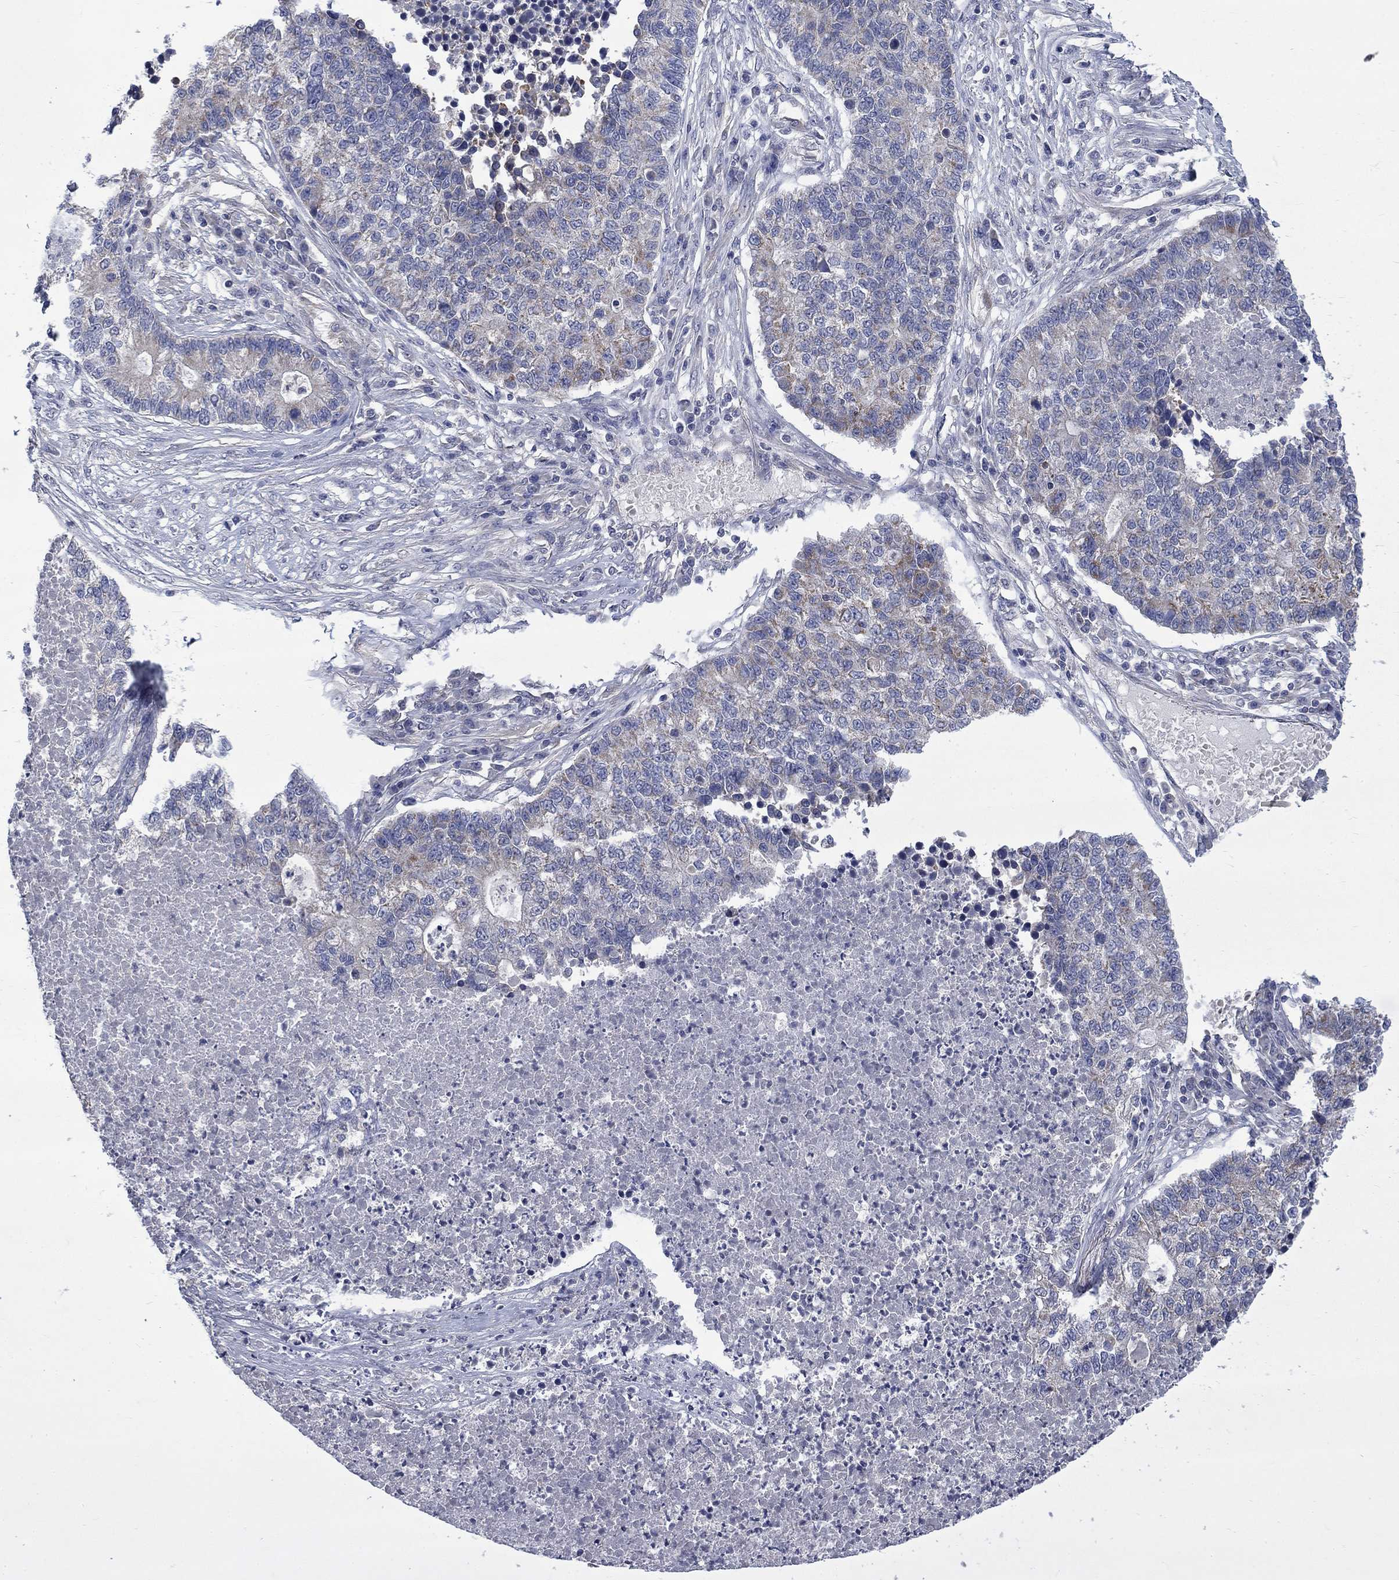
{"staining": {"intensity": "moderate", "quantity": "<25%", "location": "cytoplasmic/membranous"}, "tissue": "lung cancer", "cell_type": "Tumor cells", "image_type": "cancer", "snomed": [{"axis": "morphology", "description": "Adenocarcinoma, NOS"}, {"axis": "topography", "description": "Lung"}], "caption": "Protein staining by IHC demonstrates moderate cytoplasmic/membranous positivity in about <25% of tumor cells in lung cancer.", "gene": "HSPA12A", "patient": {"sex": "male", "age": 57}}